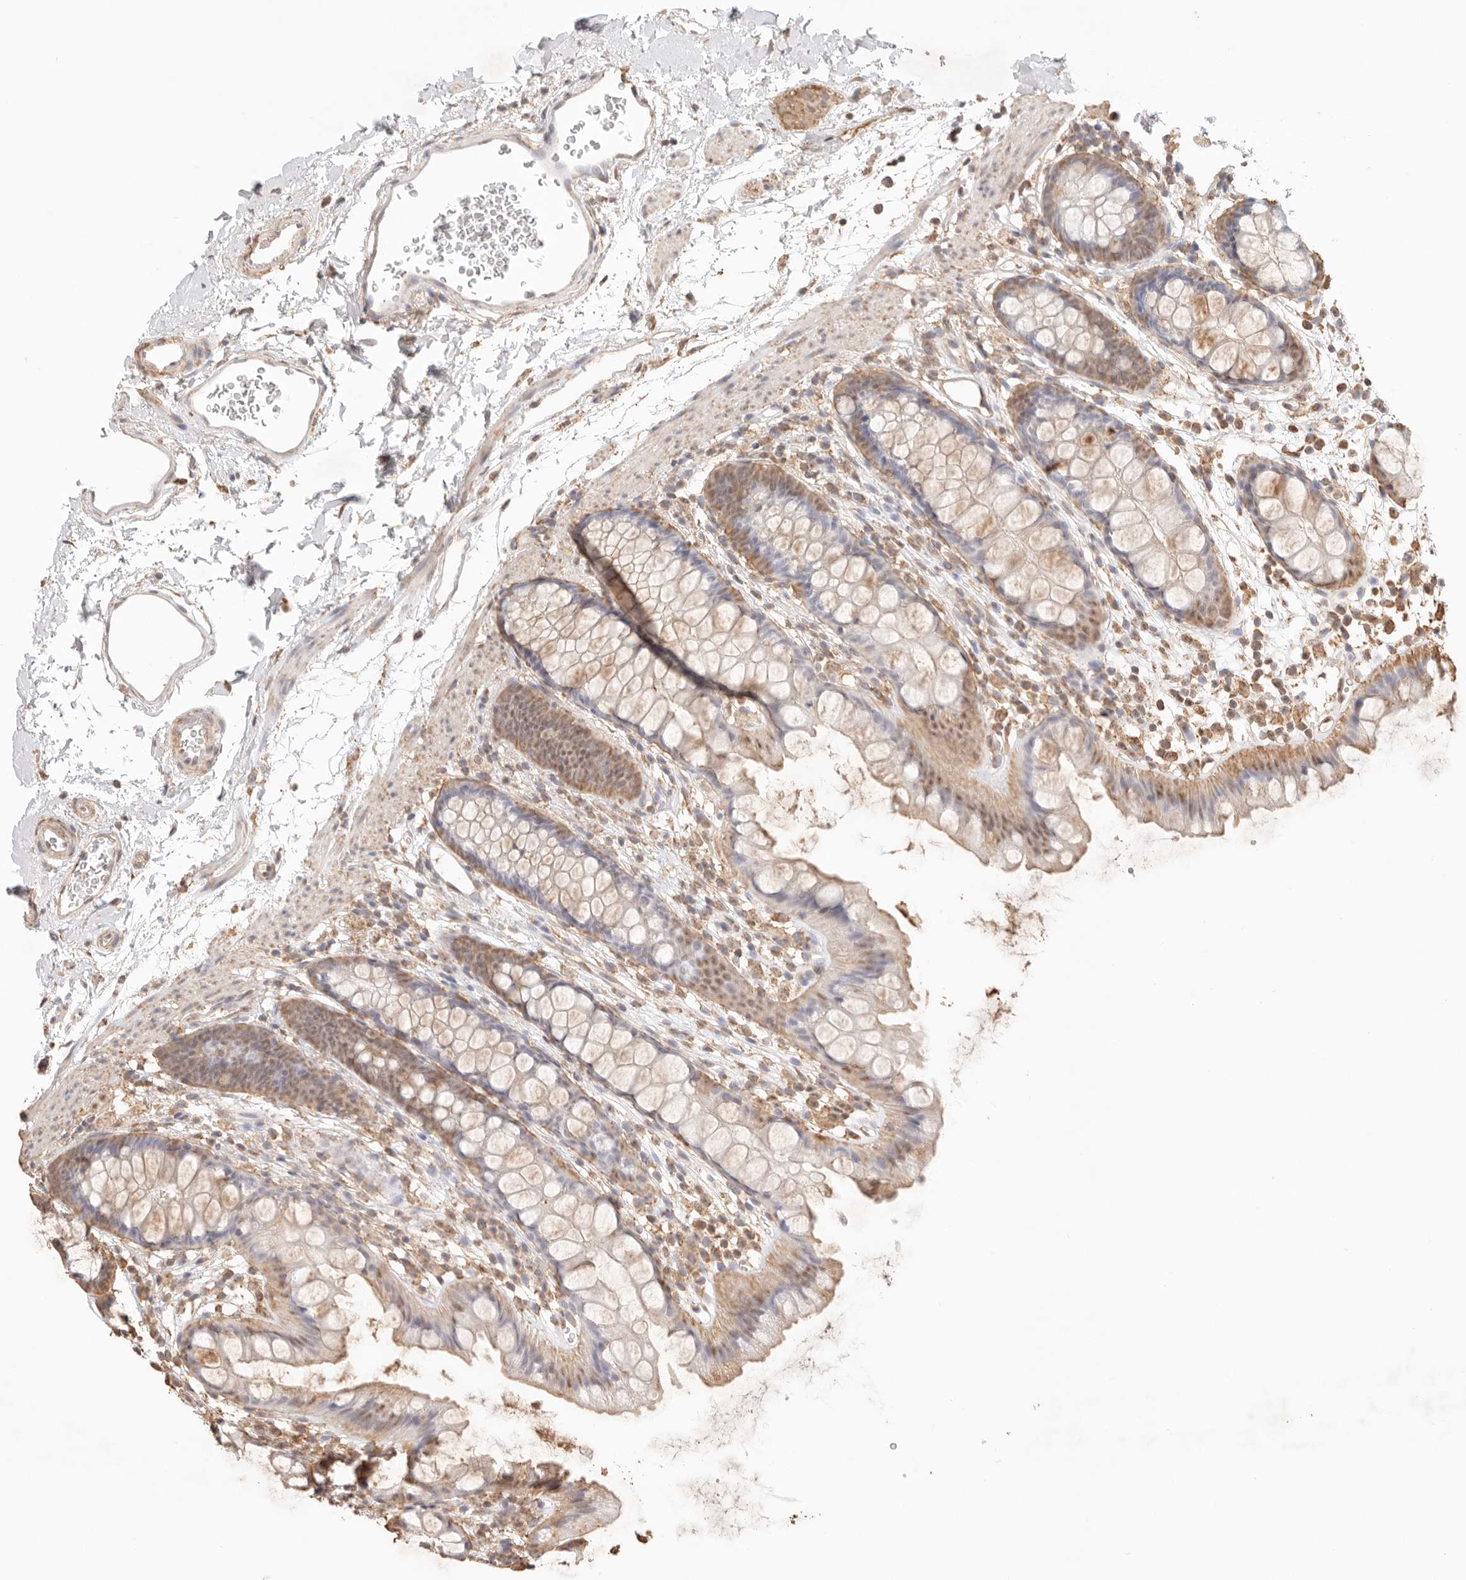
{"staining": {"intensity": "moderate", "quantity": ">75%", "location": "cytoplasmic/membranous,nuclear"}, "tissue": "rectum", "cell_type": "Glandular cells", "image_type": "normal", "snomed": [{"axis": "morphology", "description": "Normal tissue, NOS"}, {"axis": "topography", "description": "Rectum"}], "caption": "The immunohistochemical stain shows moderate cytoplasmic/membranous,nuclear staining in glandular cells of unremarkable rectum.", "gene": "IL1R2", "patient": {"sex": "female", "age": 65}}